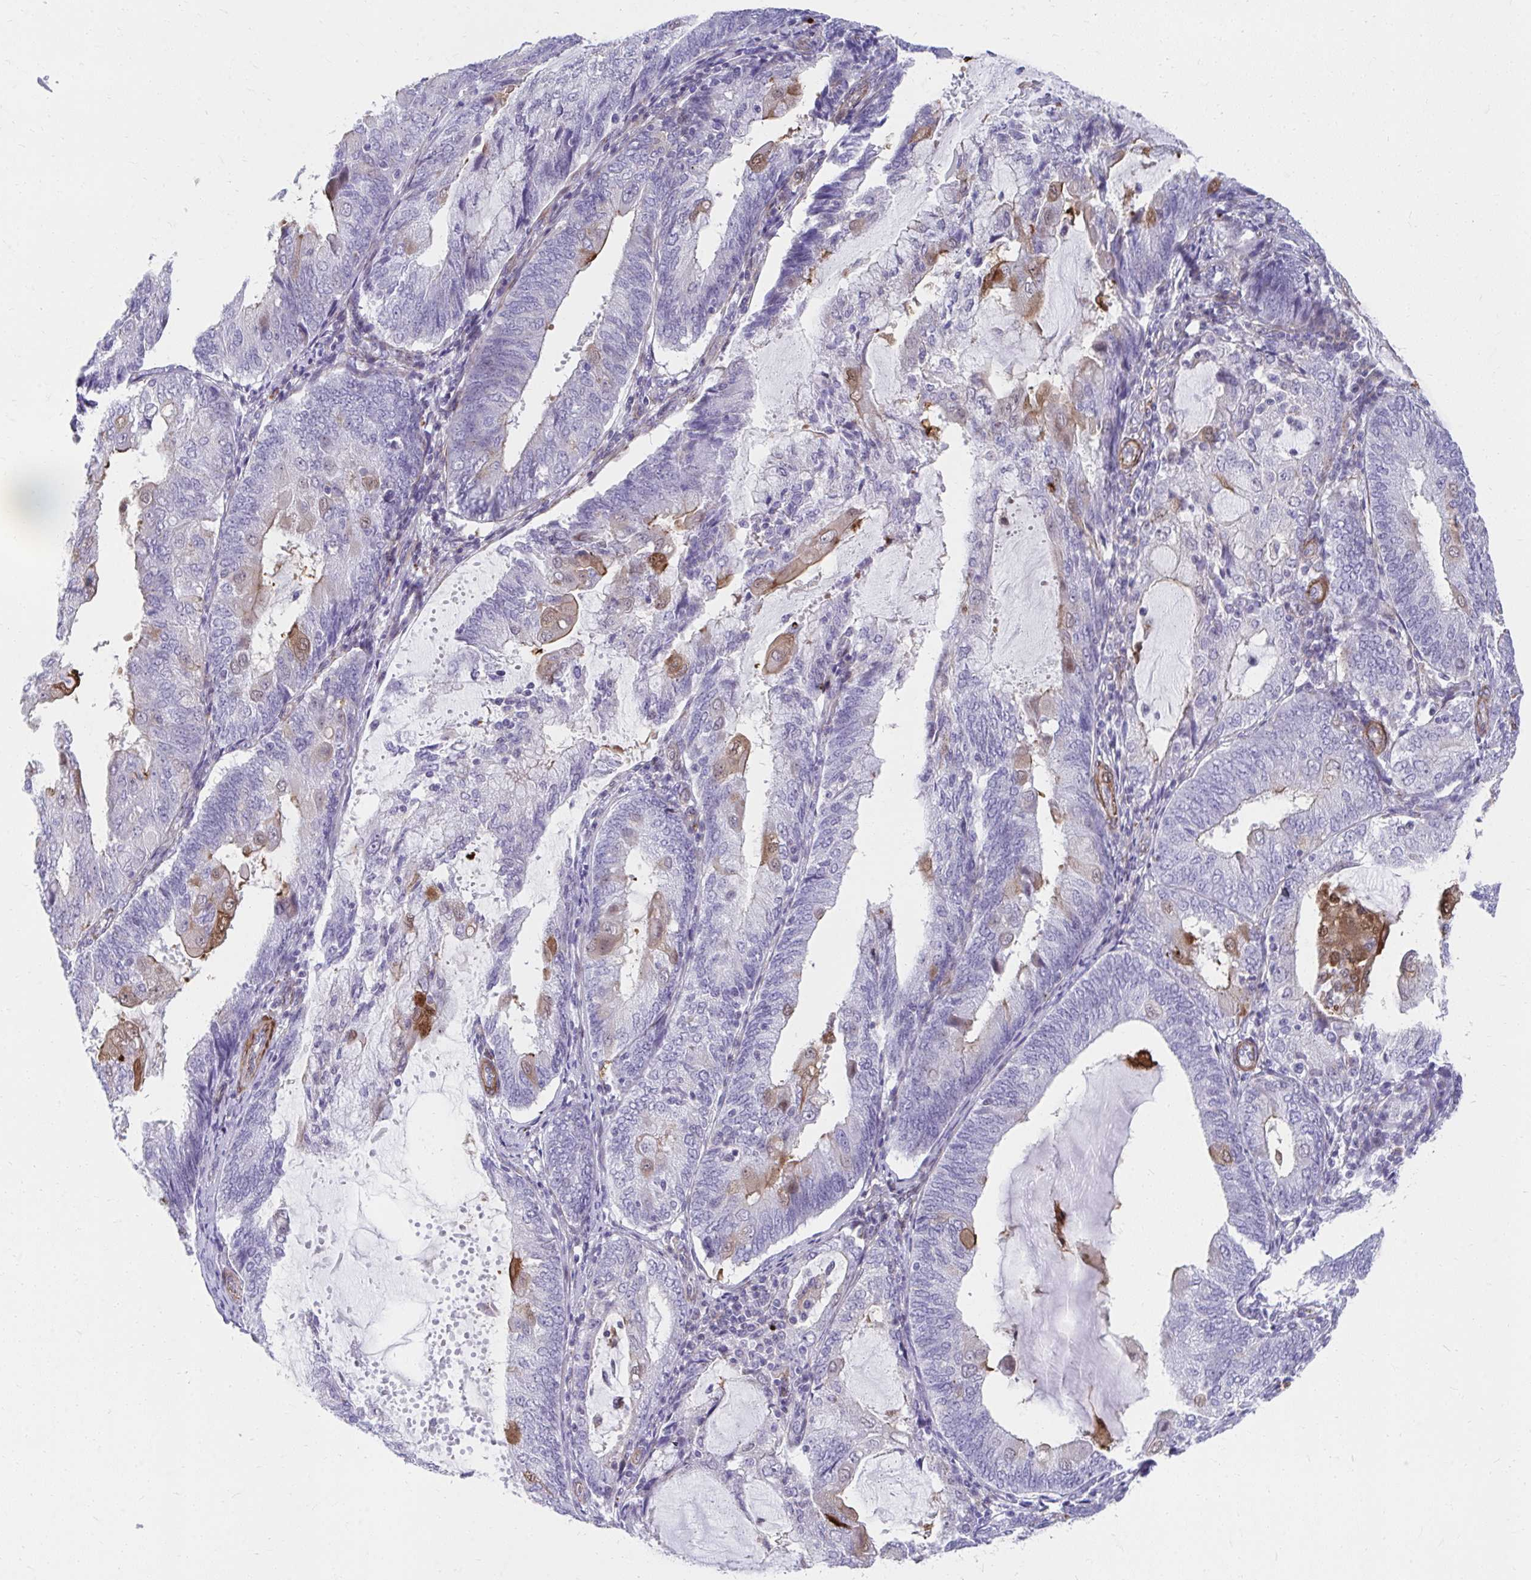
{"staining": {"intensity": "weak", "quantity": "<25%", "location": "cytoplasmic/membranous,nuclear"}, "tissue": "endometrial cancer", "cell_type": "Tumor cells", "image_type": "cancer", "snomed": [{"axis": "morphology", "description": "Adenocarcinoma, NOS"}, {"axis": "topography", "description": "Endometrium"}], "caption": "Endometrial cancer (adenocarcinoma) was stained to show a protein in brown. There is no significant expression in tumor cells.", "gene": "CSTB", "patient": {"sex": "female", "age": 81}}